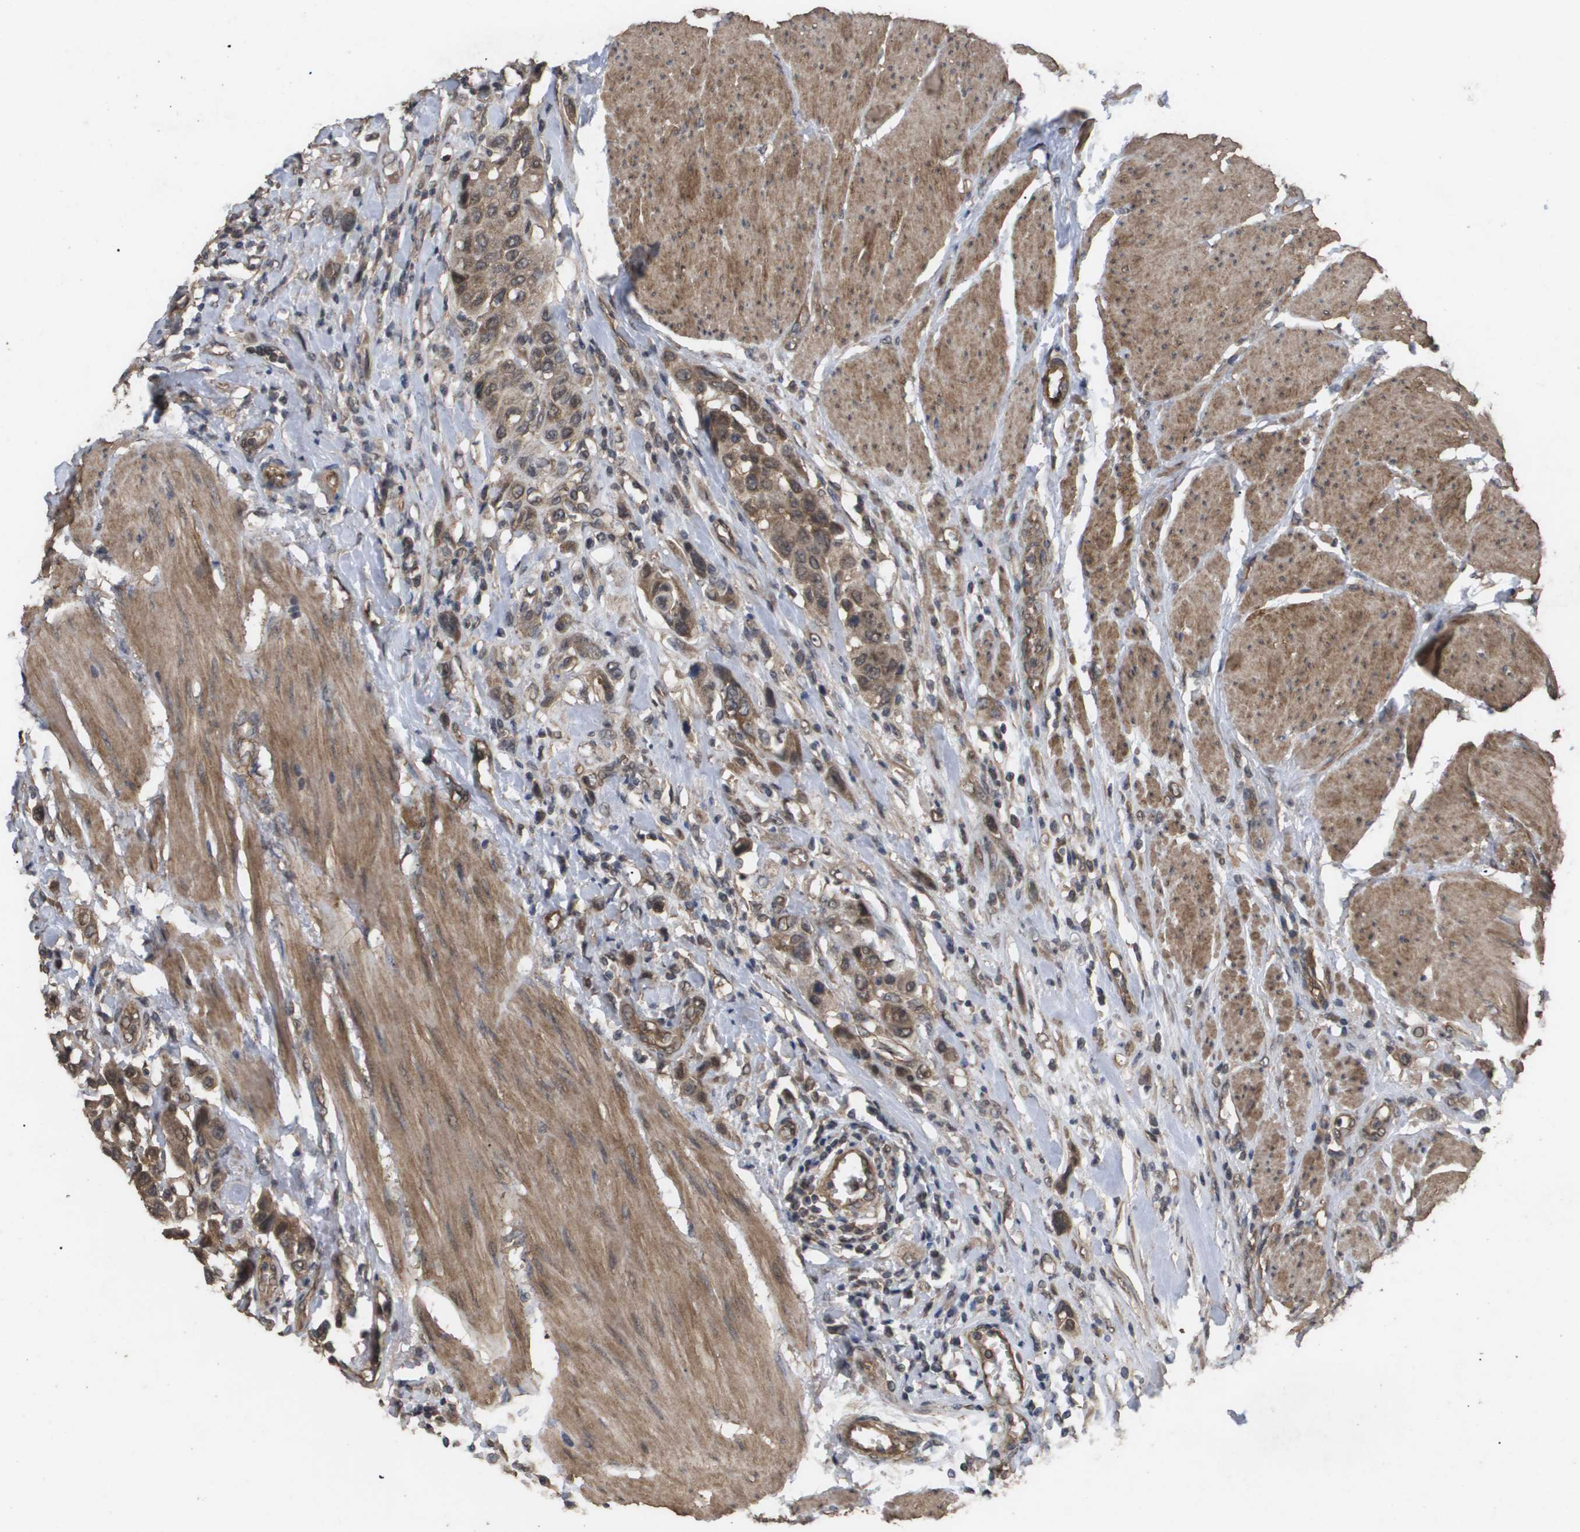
{"staining": {"intensity": "moderate", "quantity": ">75%", "location": "cytoplasmic/membranous"}, "tissue": "urothelial cancer", "cell_type": "Tumor cells", "image_type": "cancer", "snomed": [{"axis": "morphology", "description": "Urothelial carcinoma, High grade"}, {"axis": "topography", "description": "Urinary bladder"}], "caption": "Urothelial carcinoma (high-grade) stained with DAB IHC displays medium levels of moderate cytoplasmic/membranous staining in approximately >75% of tumor cells. (Stains: DAB in brown, nuclei in blue, Microscopy: brightfield microscopy at high magnification).", "gene": "CUL5", "patient": {"sex": "male", "age": 50}}